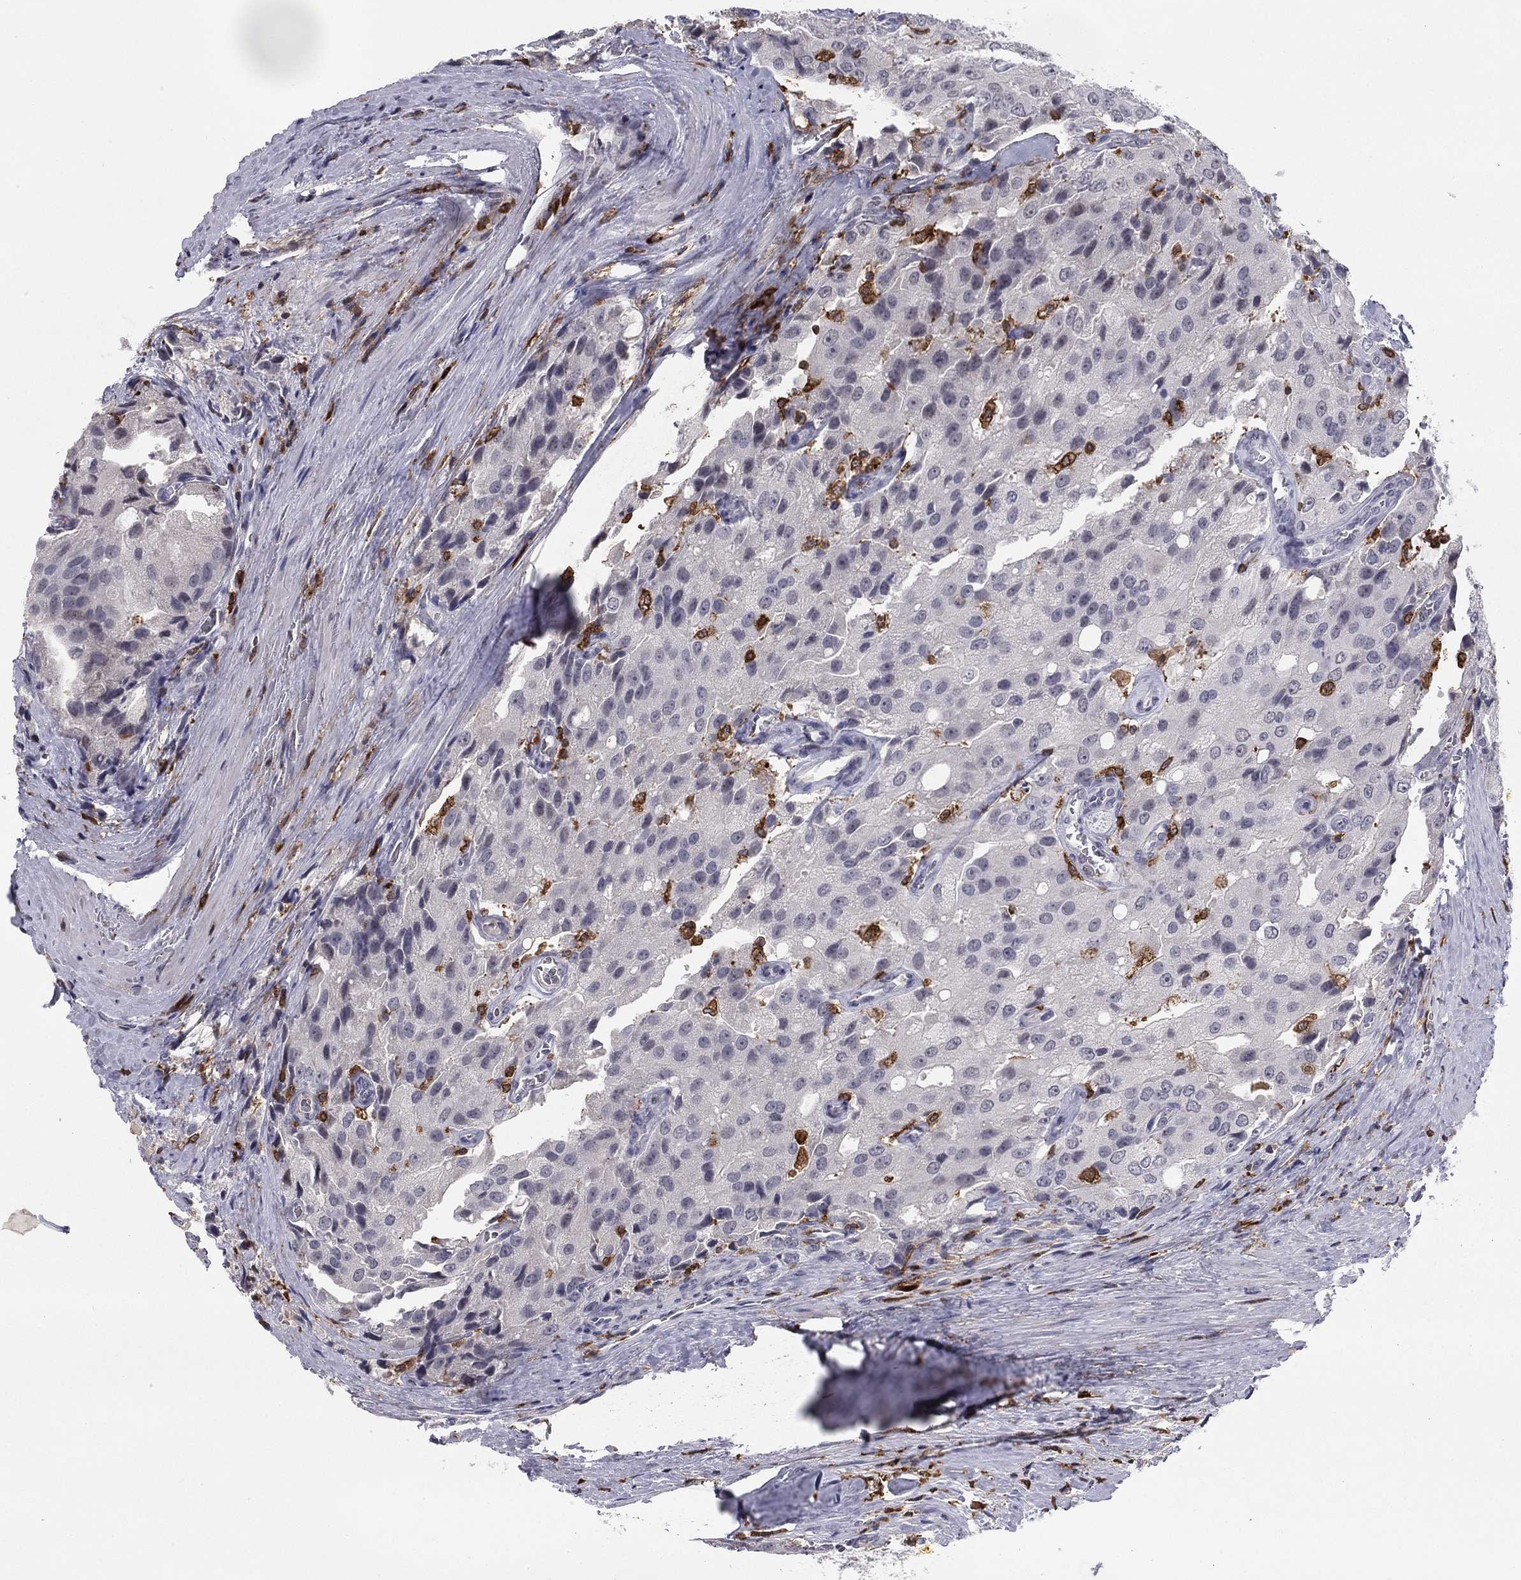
{"staining": {"intensity": "negative", "quantity": "none", "location": "none"}, "tissue": "prostate cancer", "cell_type": "Tumor cells", "image_type": "cancer", "snomed": [{"axis": "morphology", "description": "Adenocarcinoma, NOS"}, {"axis": "topography", "description": "Prostate and seminal vesicle, NOS"}, {"axis": "topography", "description": "Prostate"}], "caption": "Immunohistochemistry (IHC) of prostate cancer (adenocarcinoma) displays no staining in tumor cells.", "gene": "PLCB2", "patient": {"sex": "male", "age": 67}}